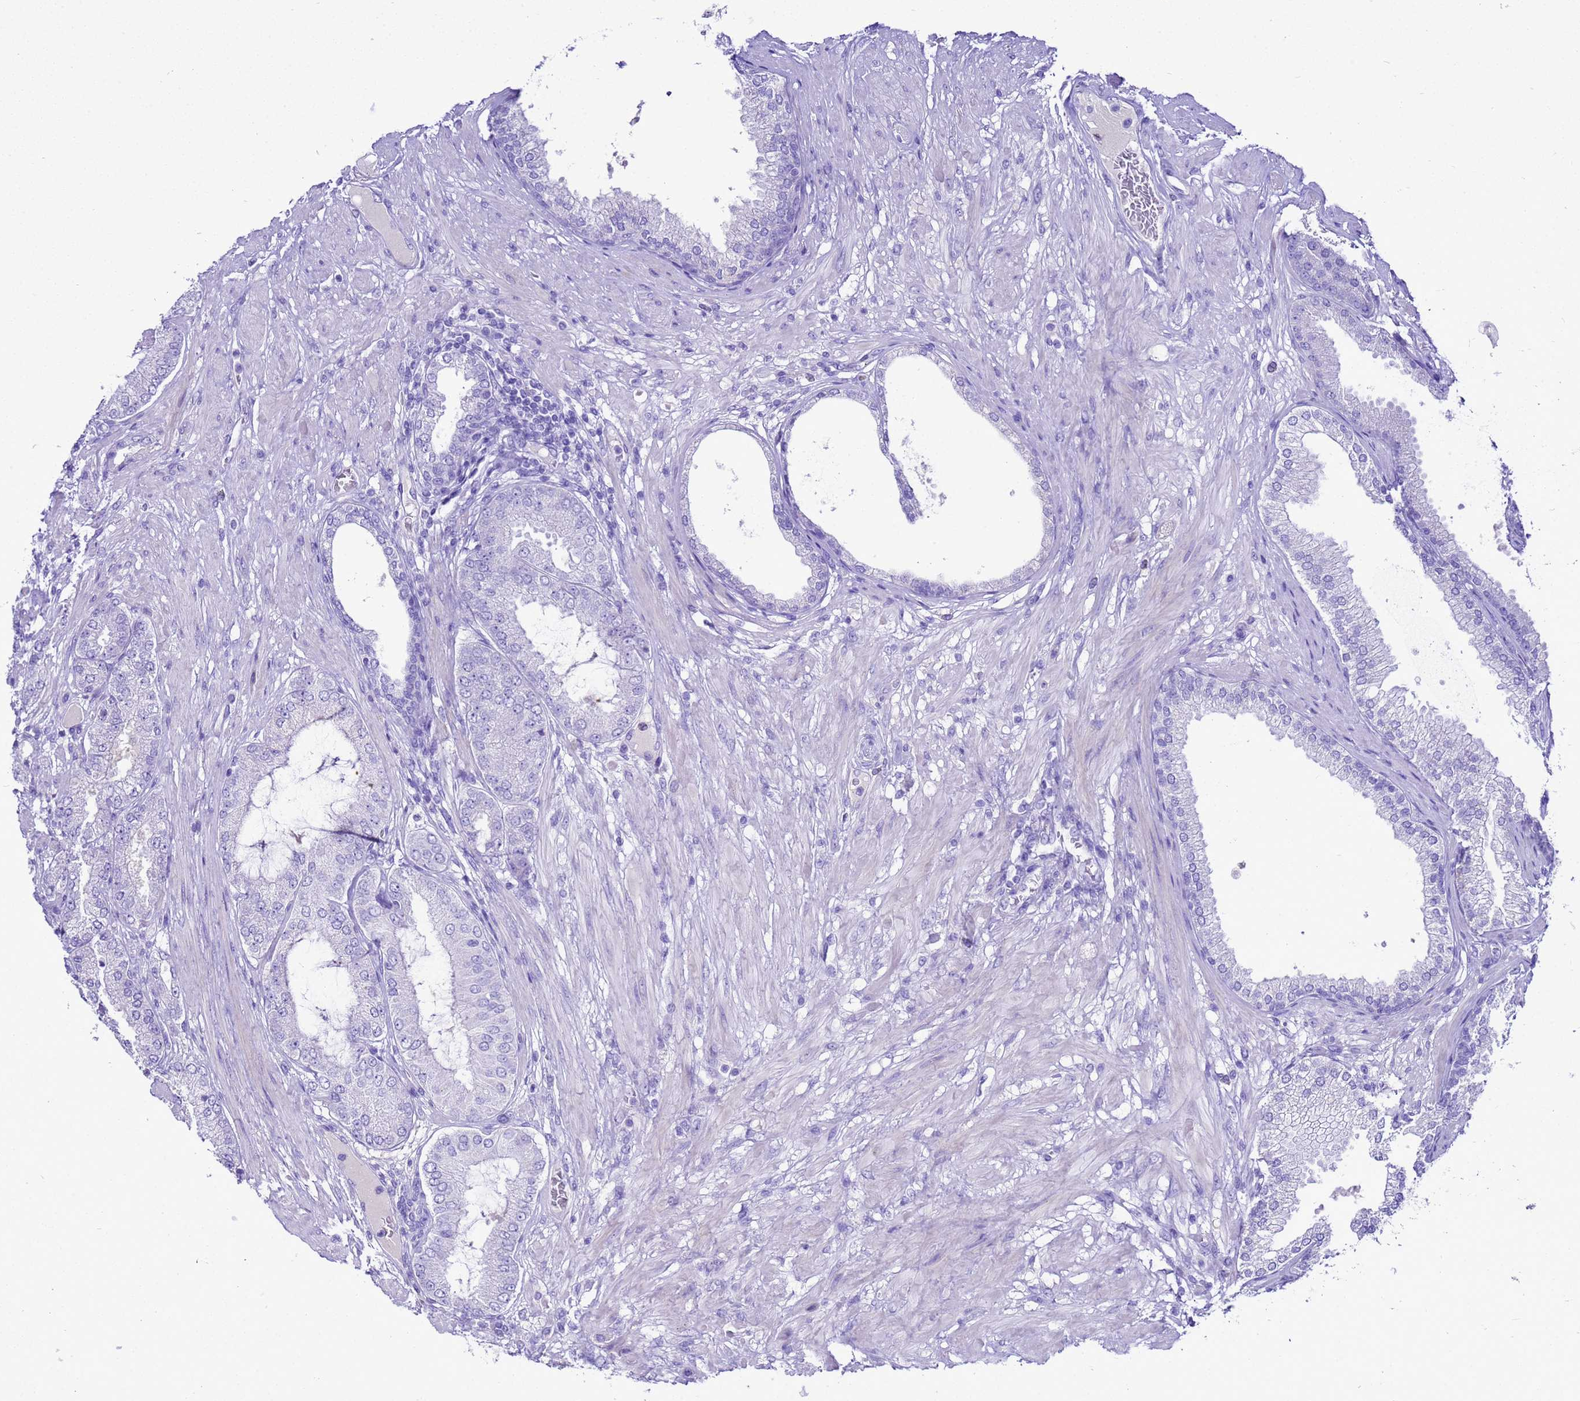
{"staining": {"intensity": "negative", "quantity": "none", "location": "none"}, "tissue": "prostate cancer", "cell_type": "Tumor cells", "image_type": "cancer", "snomed": [{"axis": "morphology", "description": "Adenocarcinoma, High grade"}, {"axis": "topography", "description": "Prostate"}], "caption": "High power microscopy micrograph of an immunohistochemistry micrograph of prostate cancer, revealing no significant positivity in tumor cells.", "gene": "BEST2", "patient": {"sex": "male", "age": 71}}